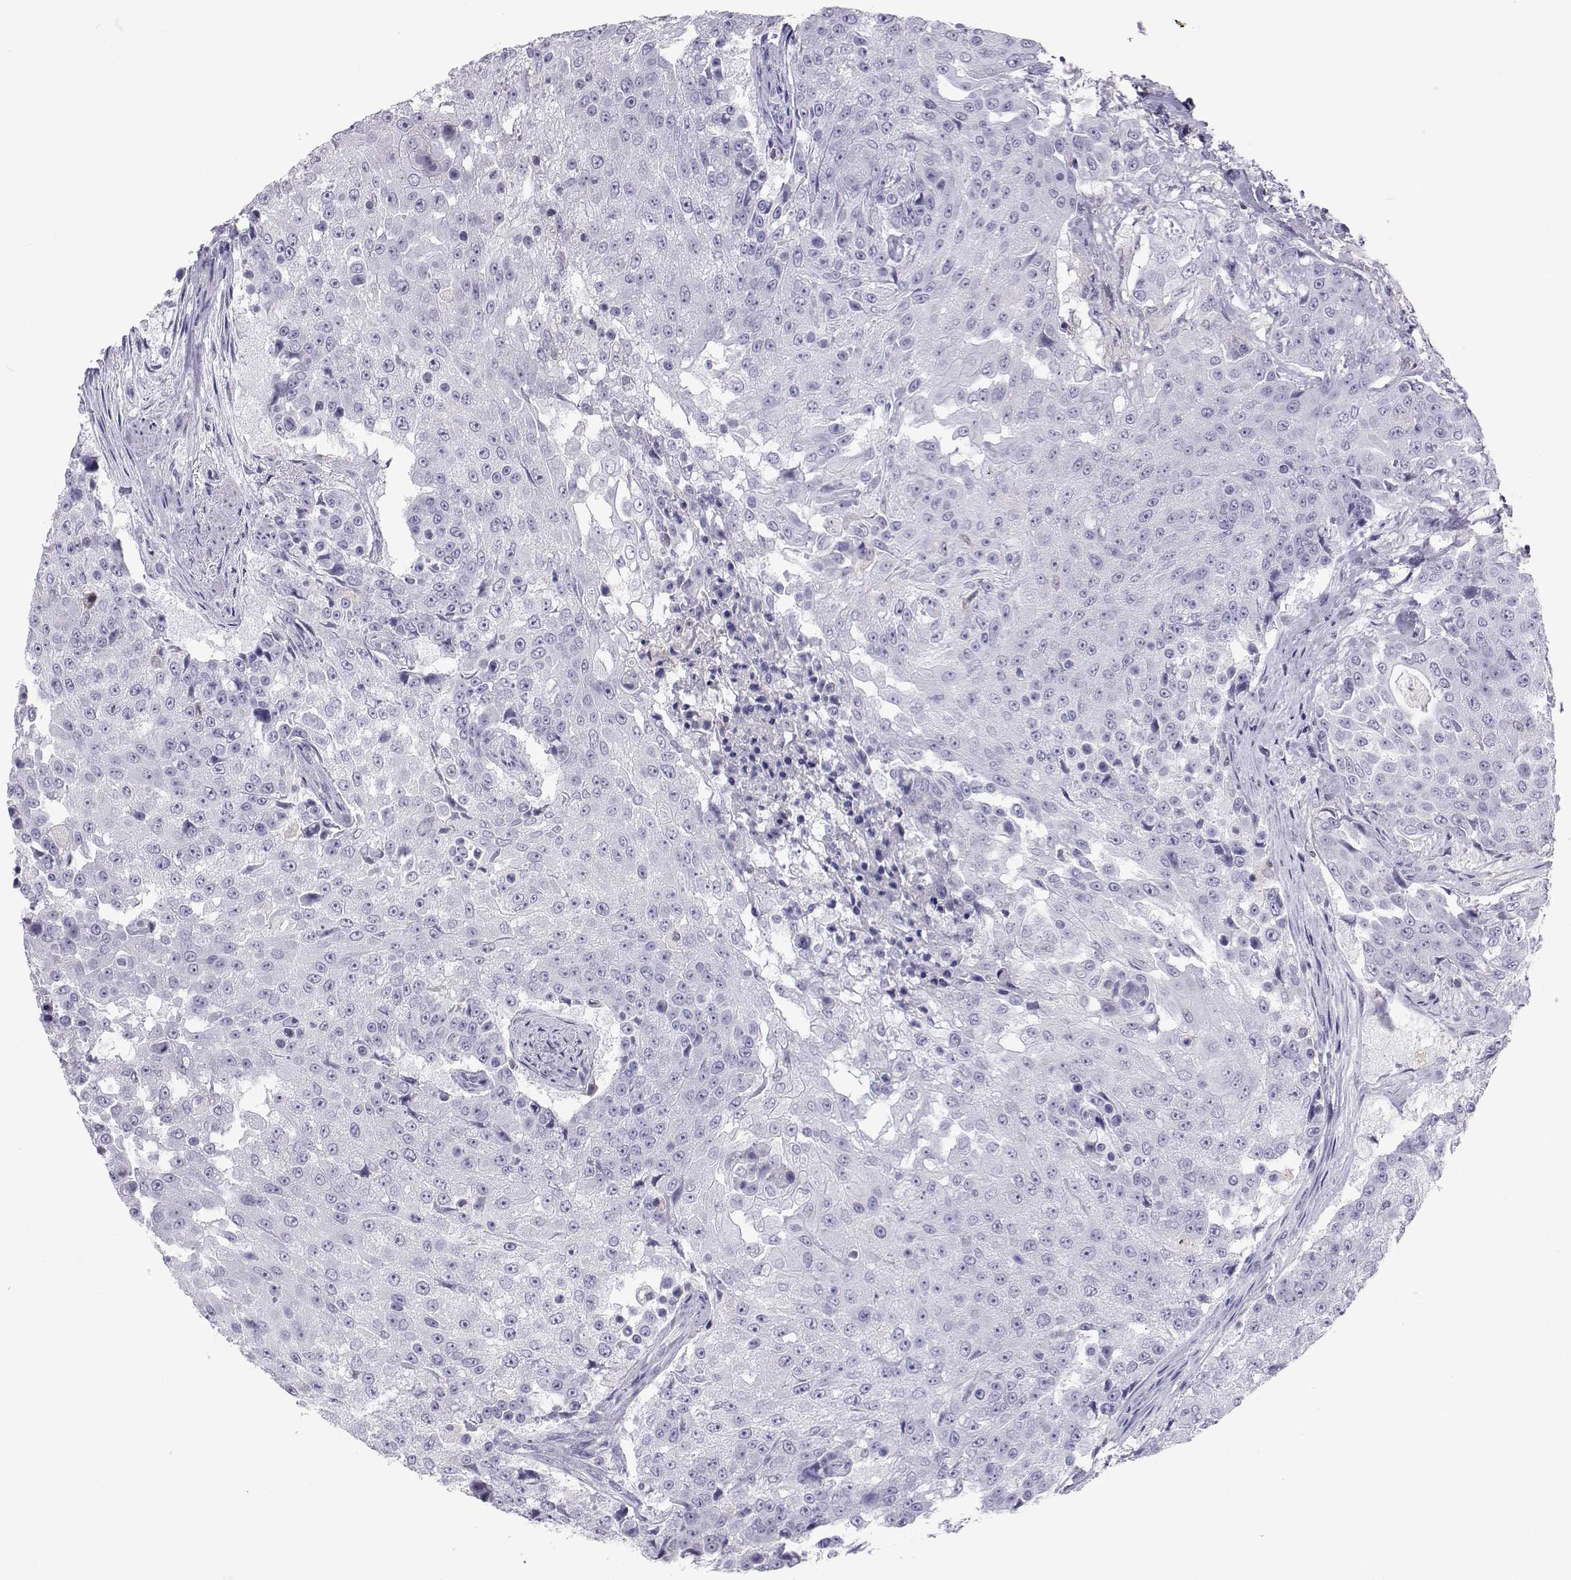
{"staining": {"intensity": "negative", "quantity": "none", "location": "none"}, "tissue": "urothelial cancer", "cell_type": "Tumor cells", "image_type": "cancer", "snomed": [{"axis": "morphology", "description": "Urothelial carcinoma, High grade"}, {"axis": "topography", "description": "Urinary bladder"}], "caption": "Immunohistochemistry of urothelial carcinoma (high-grade) reveals no expression in tumor cells.", "gene": "GALM", "patient": {"sex": "female", "age": 63}}